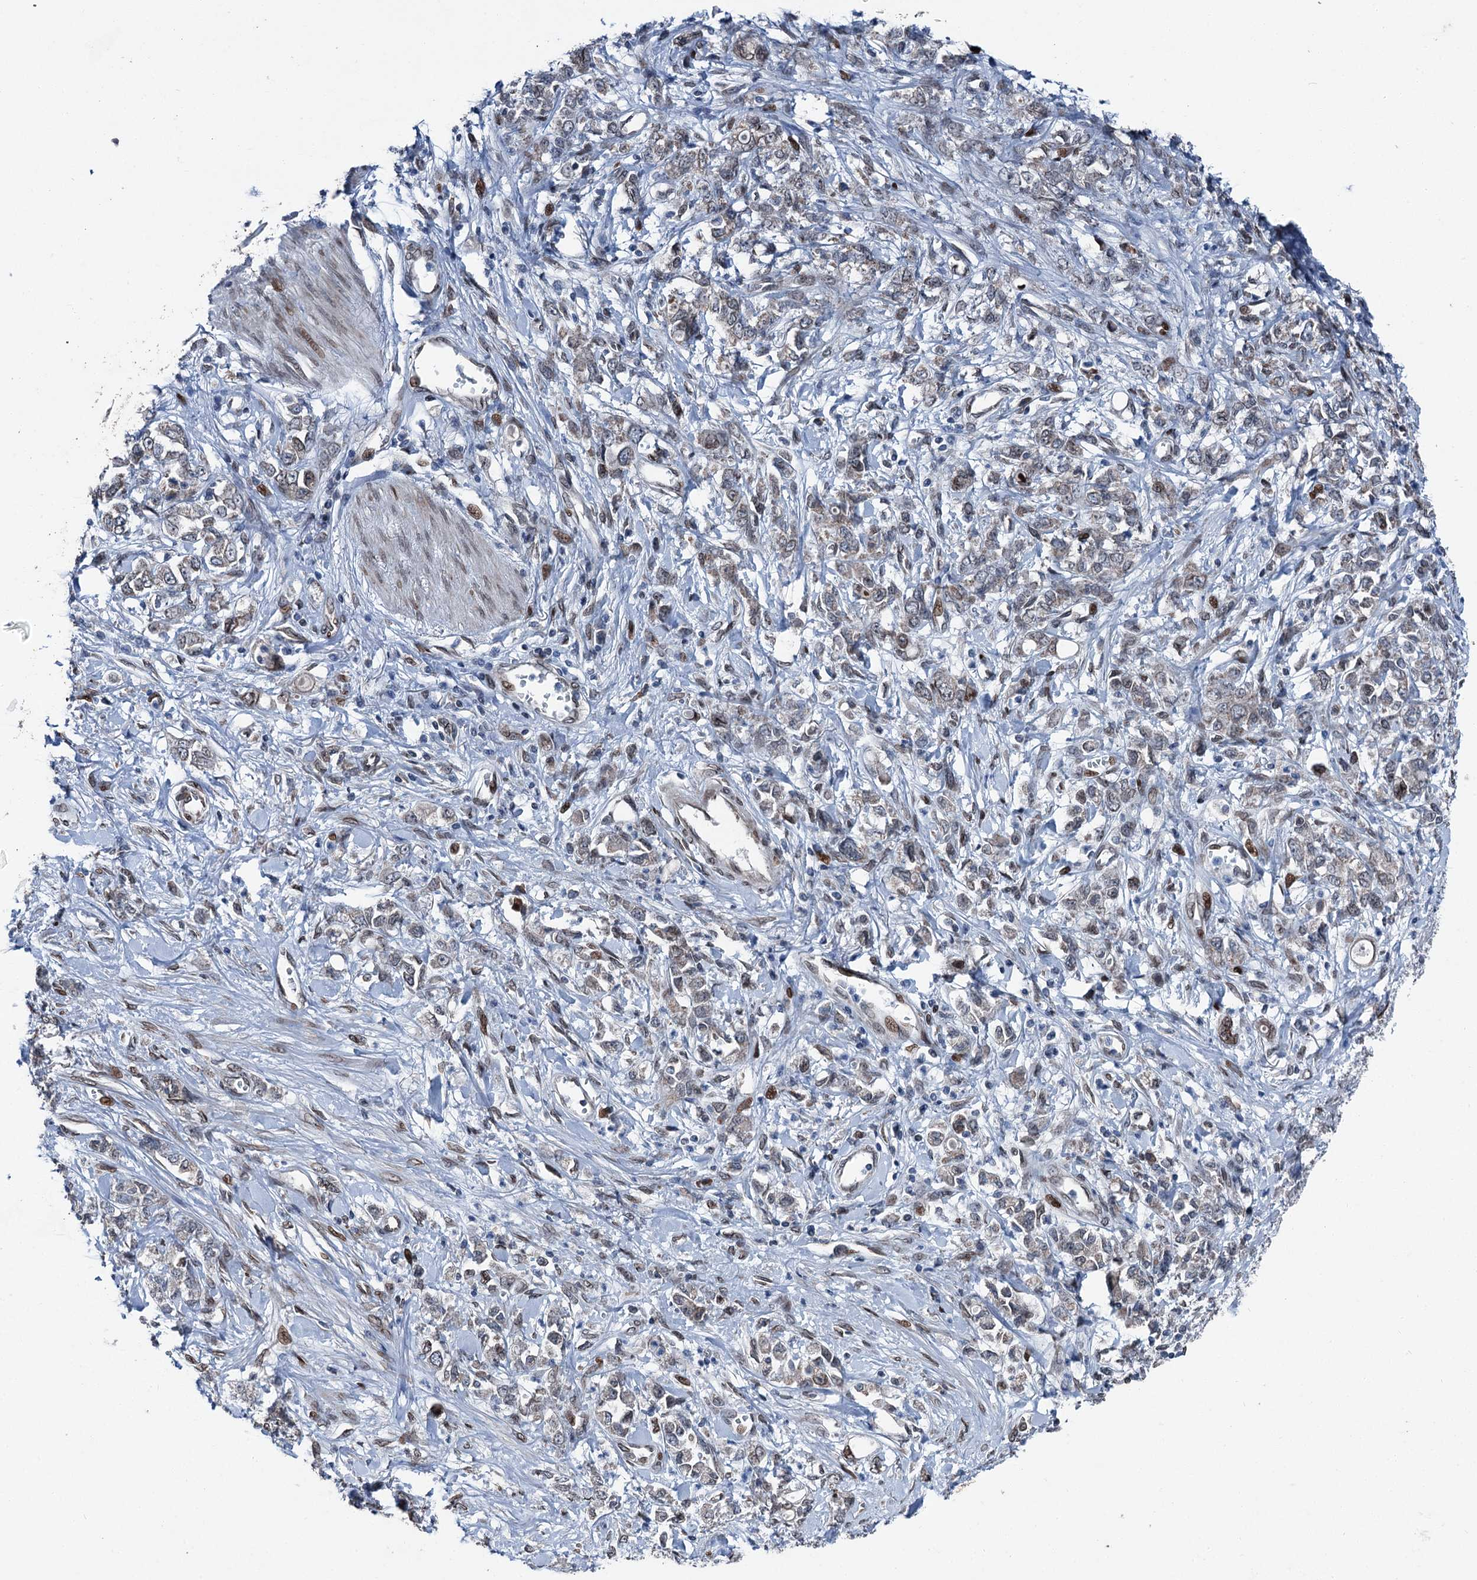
{"staining": {"intensity": "weak", "quantity": ">75%", "location": "cytoplasmic/membranous"}, "tissue": "stomach cancer", "cell_type": "Tumor cells", "image_type": "cancer", "snomed": [{"axis": "morphology", "description": "Adenocarcinoma, NOS"}, {"axis": "topography", "description": "Stomach"}], "caption": "Immunohistochemistry of human adenocarcinoma (stomach) reveals low levels of weak cytoplasmic/membranous expression in about >75% of tumor cells.", "gene": "MRPL14", "patient": {"sex": "female", "age": 76}}